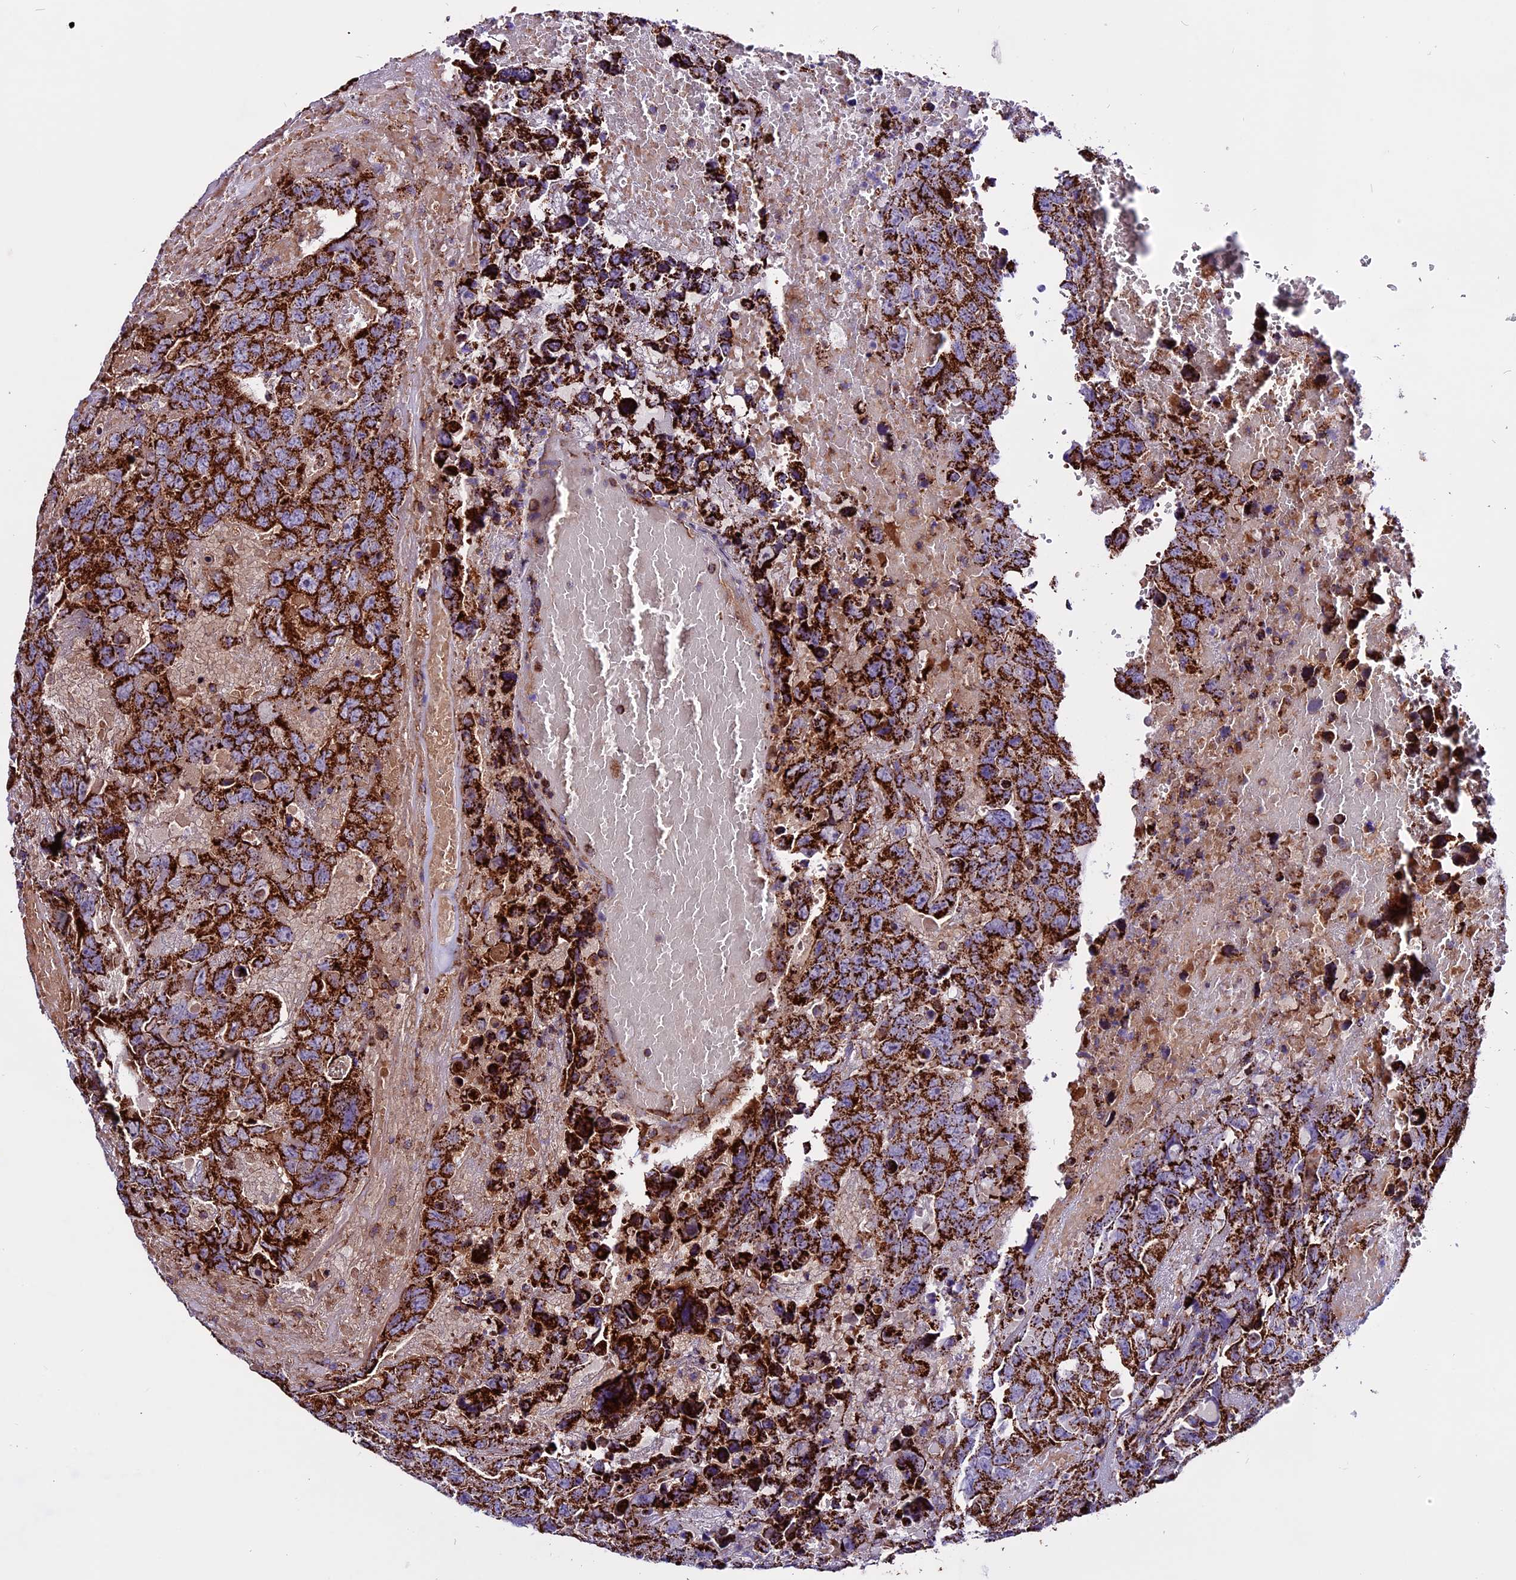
{"staining": {"intensity": "strong", "quantity": ">75%", "location": "cytoplasmic/membranous"}, "tissue": "testis cancer", "cell_type": "Tumor cells", "image_type": "cancer", "snomed": [{"axis": "morphology", "description": "Carcinoma, Embryonal, NOS"}, {"axis": "topography", "description": "Testis"}], "caption": "Human testis embryonal carcinoma stained for a protein (brown) displays strong cytoplasmic/membranous positive positivity in about >75% of tumor cells.", "gene": "CX3CL1", "patient": {"sex": "male", "age": 45}}